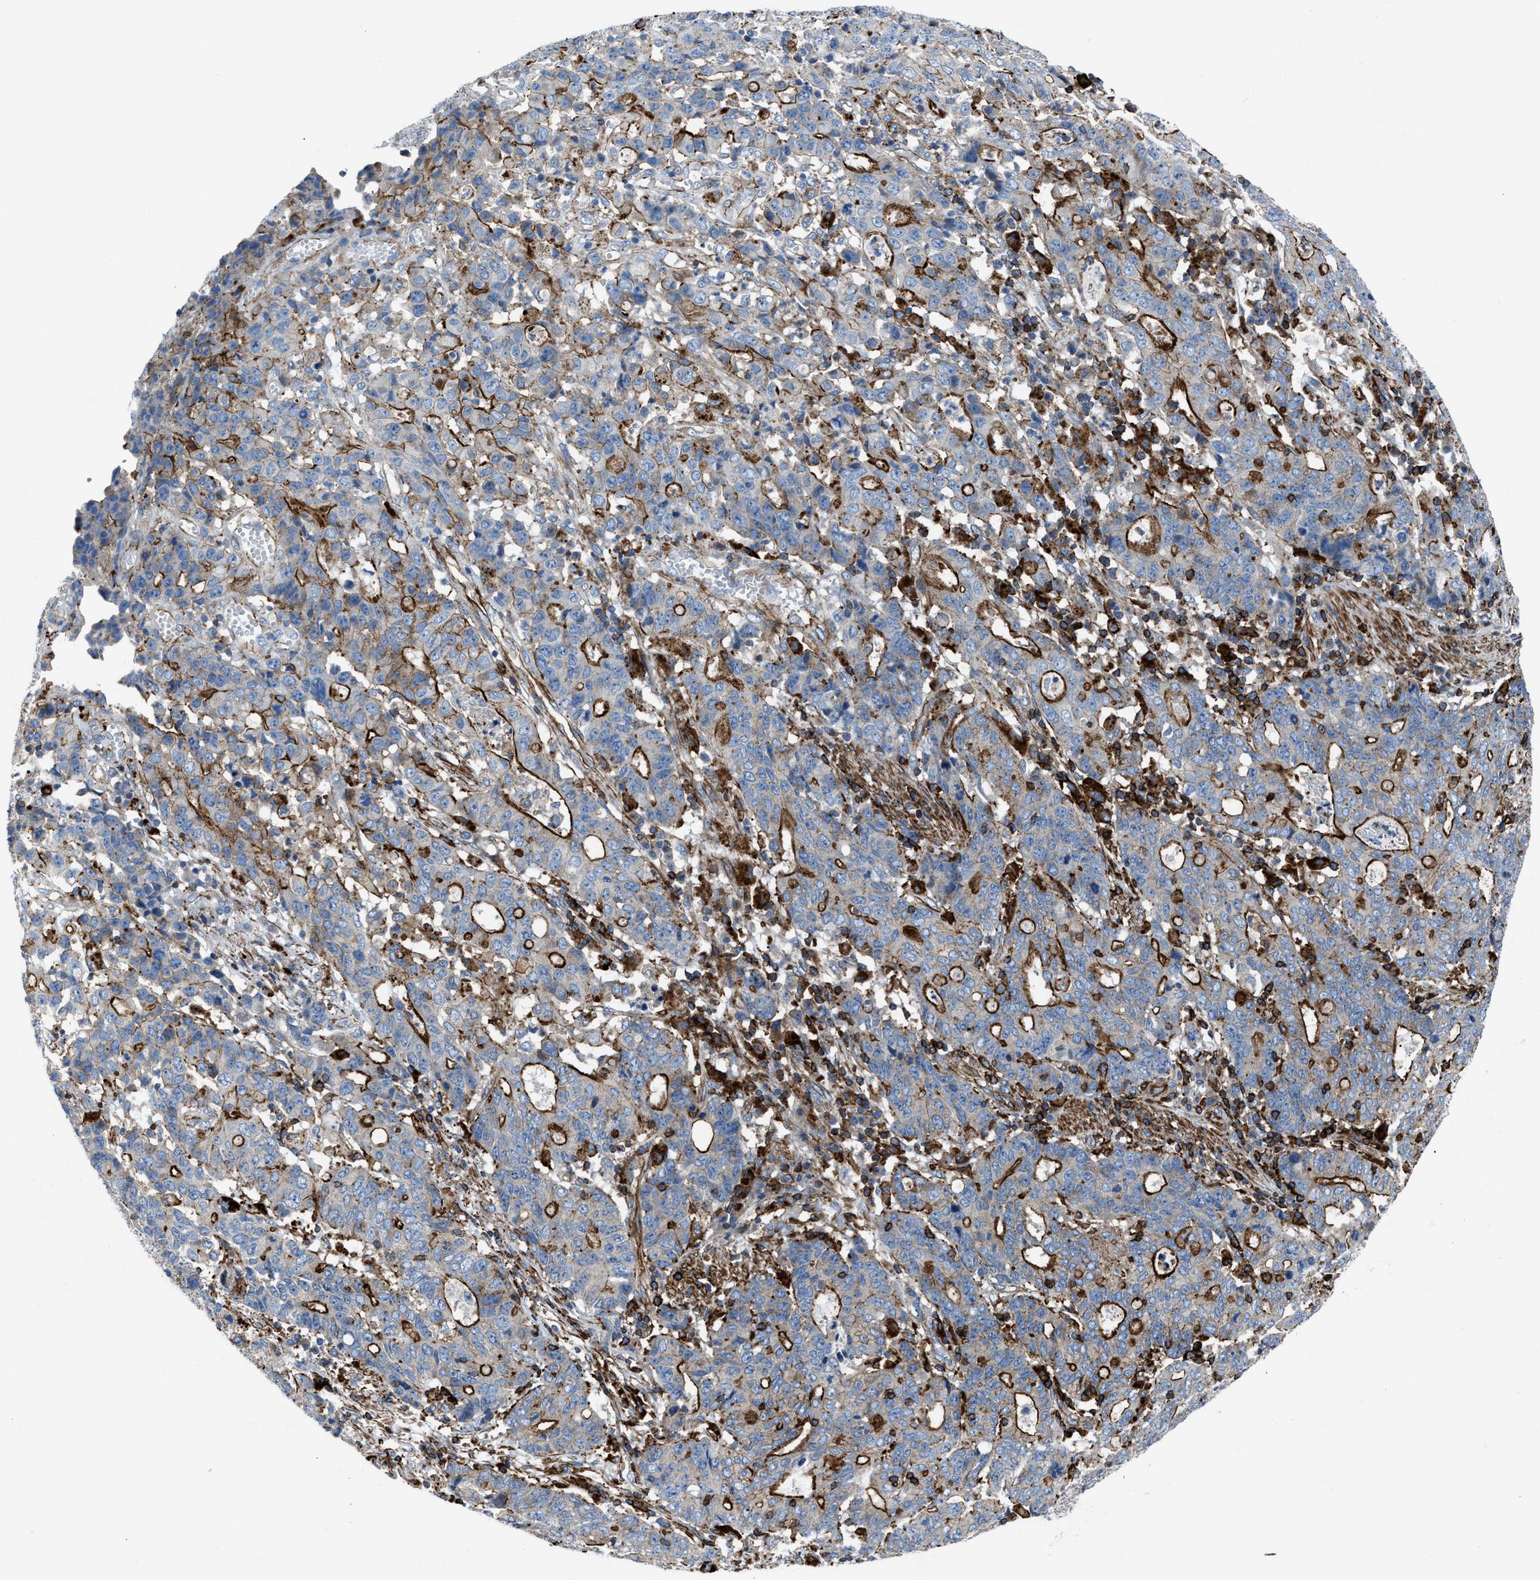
{"staining": {"intensity": "moderate", "quantity": "25%-75%", "location": "cytoplasmic/membranous"}, "tissue": "stomach cancer", "cell_type": "Tumor cells", "image_type": "cancer", "snomed": [{"axis": "morphology", "description": "Adenocarcinoma, NOS"}, {"axis": "topography", "description": "Stomach, upper"}], "caption": "An immunohistochemistry (IHC) image of neoplastic tissue is shown. Protein staining in brown labels moderate cytoplasmic/membranous positivity in stomach cancer (adenocarcinoma) within tumor cells.", "gene": "AGPAT2", "patient": {"sex": "male", "age": 69}}